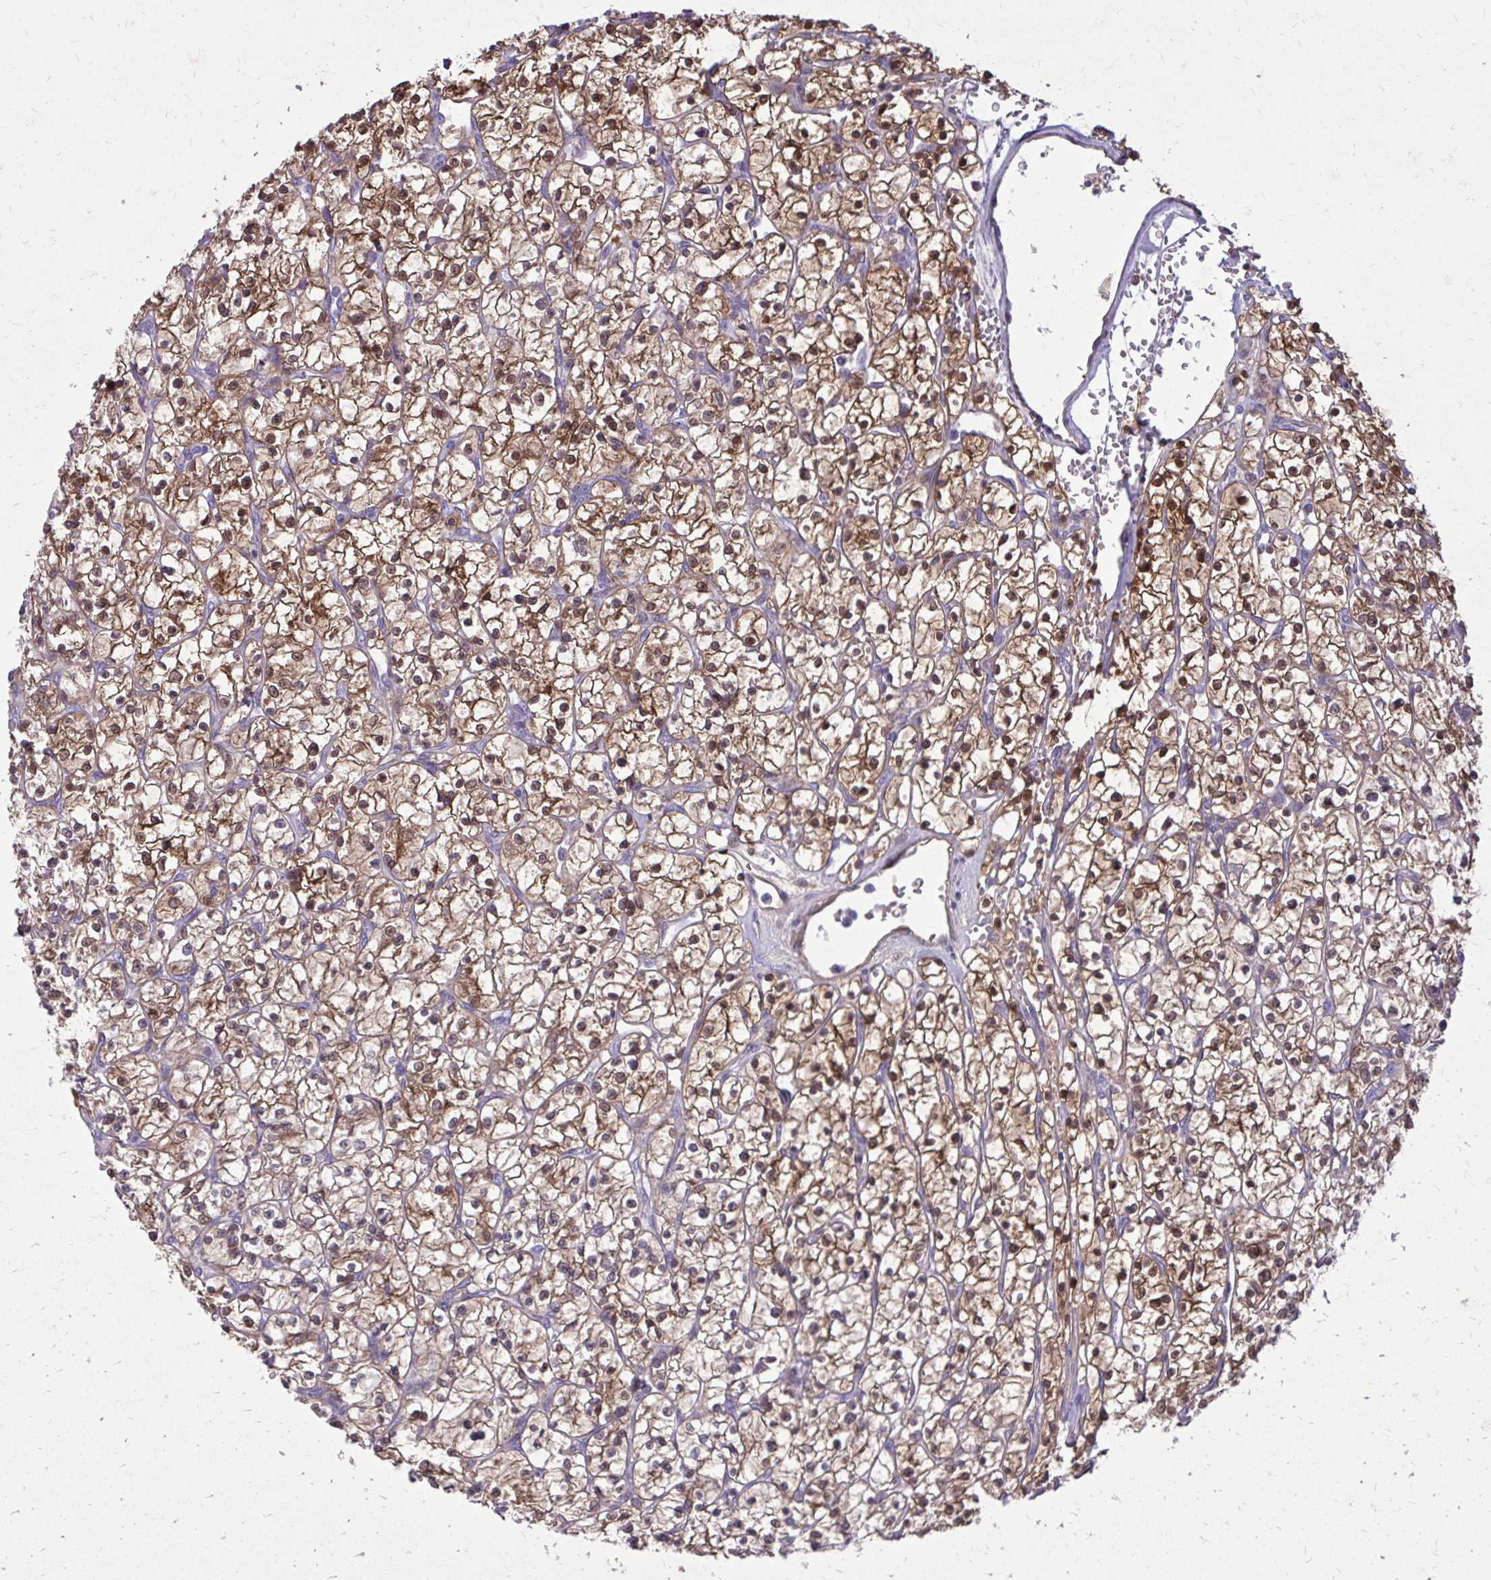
{"staining": {"intensity": "moderate", "quantity": ">75%", "location": "cytoplasmic/membranous,nuclear"}, "tissue": "renal cancer", "cell_type": "Tumor cells", "image_type": "cancer", "snomed": [{"axis": "morphology", "description": "Adenocarcinoma, NOS"}, {"axis": "topography", "description": "Kidney"}], "caption": "Immunohistochemistry image of neoplastic tissue: human renal adenocarcinoma stained using IHC demonstrates medium levels of moderate protein expression localized specifically in the cytoplasmic/membranous and nuclear of tumor cells, appearing as a cytoplasmic/membranous and nuclear brown color.", "gene": "NNMT", "patient": {"sex": "female", "age": 64}}